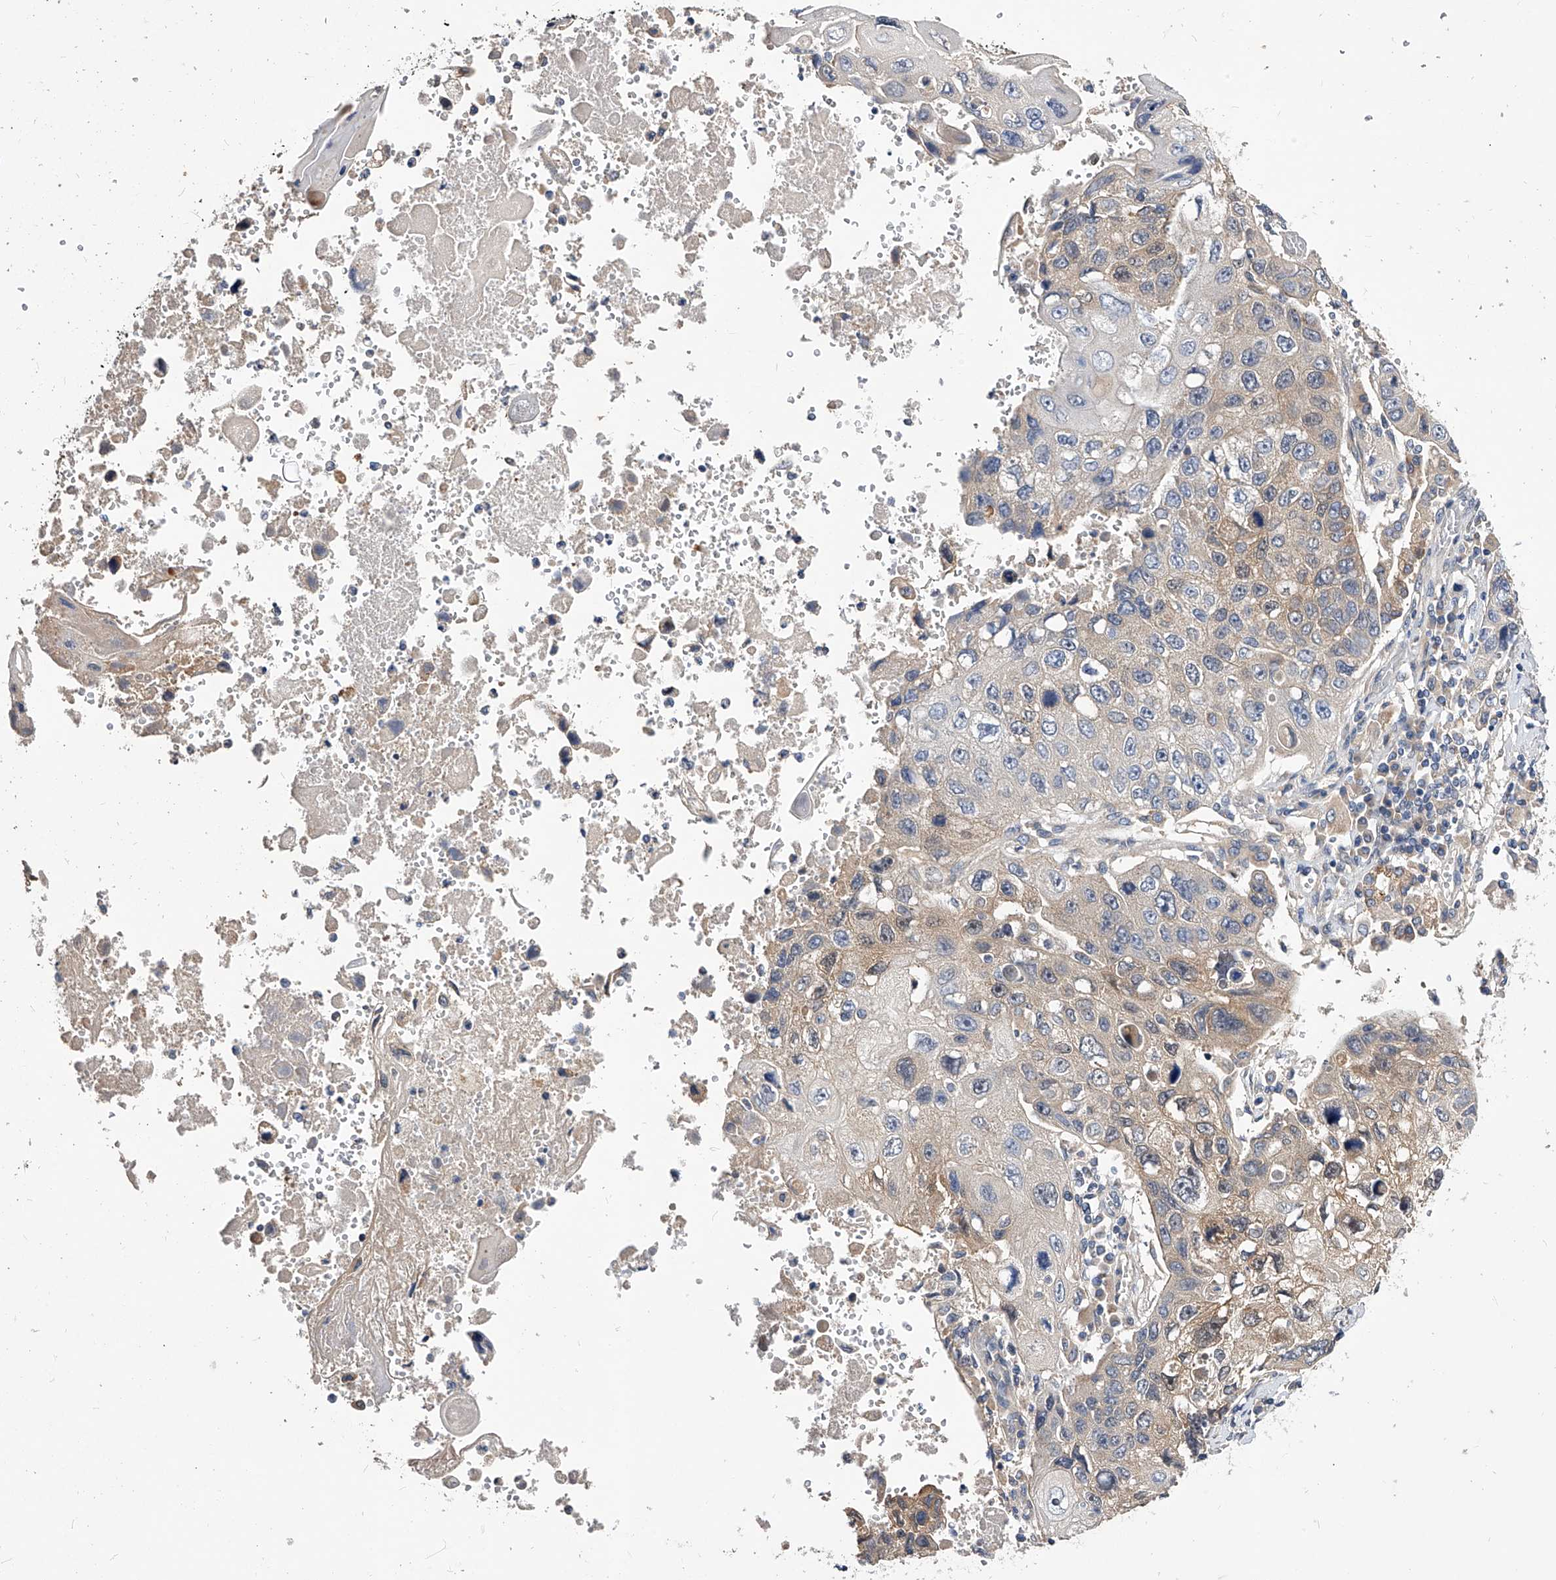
{"staining": {"intensity": "weak", "quantity": "25%-75%", "location": "cytoplasmic/membranous"}, "tissue": "lung cancer", "cell_type": "Tumor cells", "image_type": "cancer", "snomed": [{"axis": "morphology", "description": "Squamous cell carcinoma, NOS"}, {"axis": "topography", "description": "Lung"}], "caption": "Tumor cells reveal low levels of weak cytoplasmic/membranous staining in approximately 25%-75% of cells in lung cancer (squamous cell carcinoma).", "gene": "ARL4C", "patient": {"sex": "male", "age": 61}}